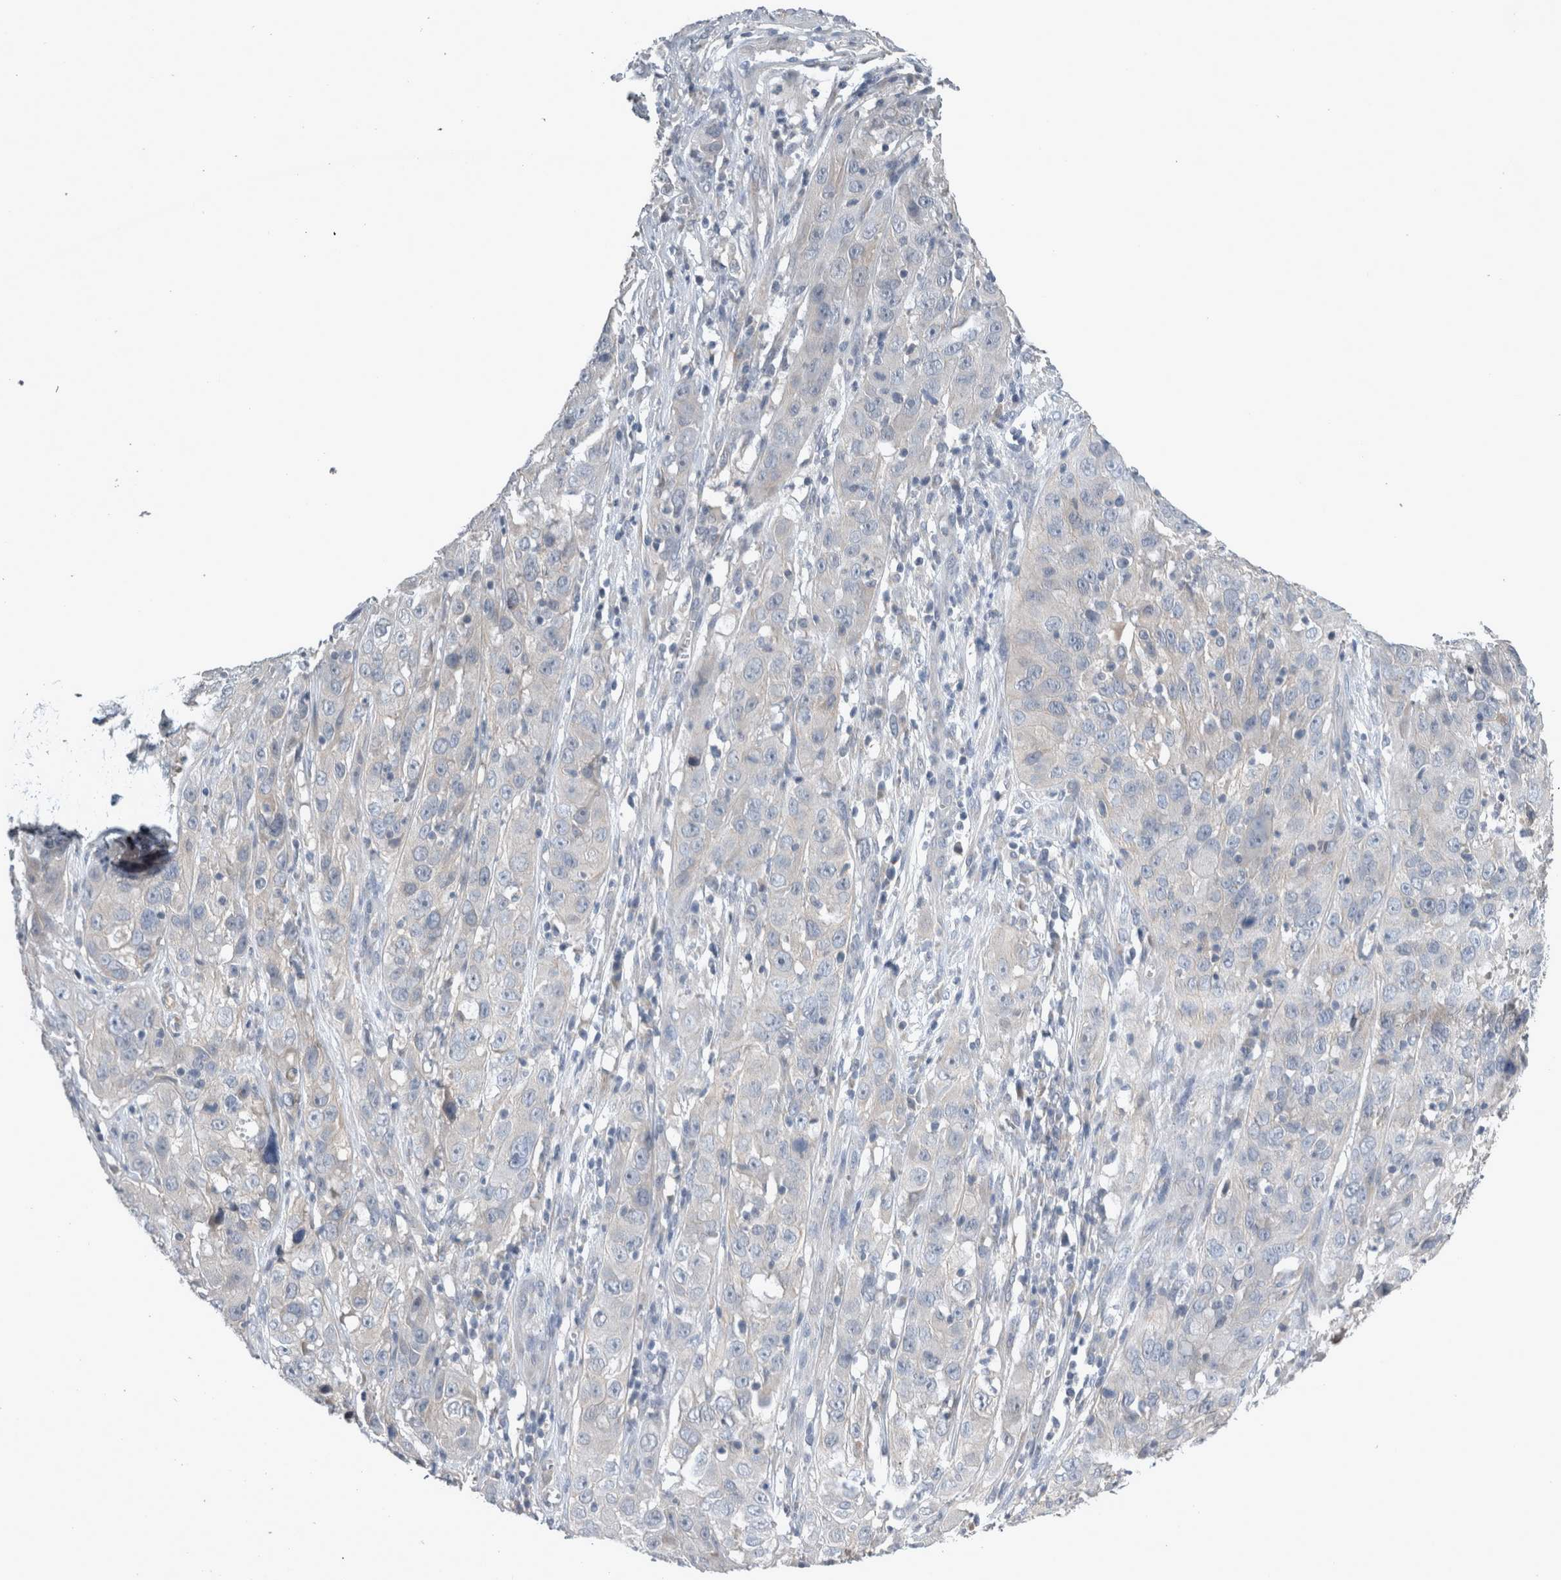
{"staining": {"intensity": "negative", "quantity": "none", "location": "none"}, "tissue": "cervical cancer", "cell_type": "Tumor cells", "image_type": "cancer", "snomed": [{"axis": "morphology", "description": "Squamous cell carcinoma, NOS"}, {"axis": "topography", "description": "Cervix"}], "caption": "DAB immunohistochemical staining of human squamous cell carcinoma (cervical) exhibits no significant expression in tumor cells.", "gene": "SLC22A11", "patient": {"sex": "female", "age": 32}}